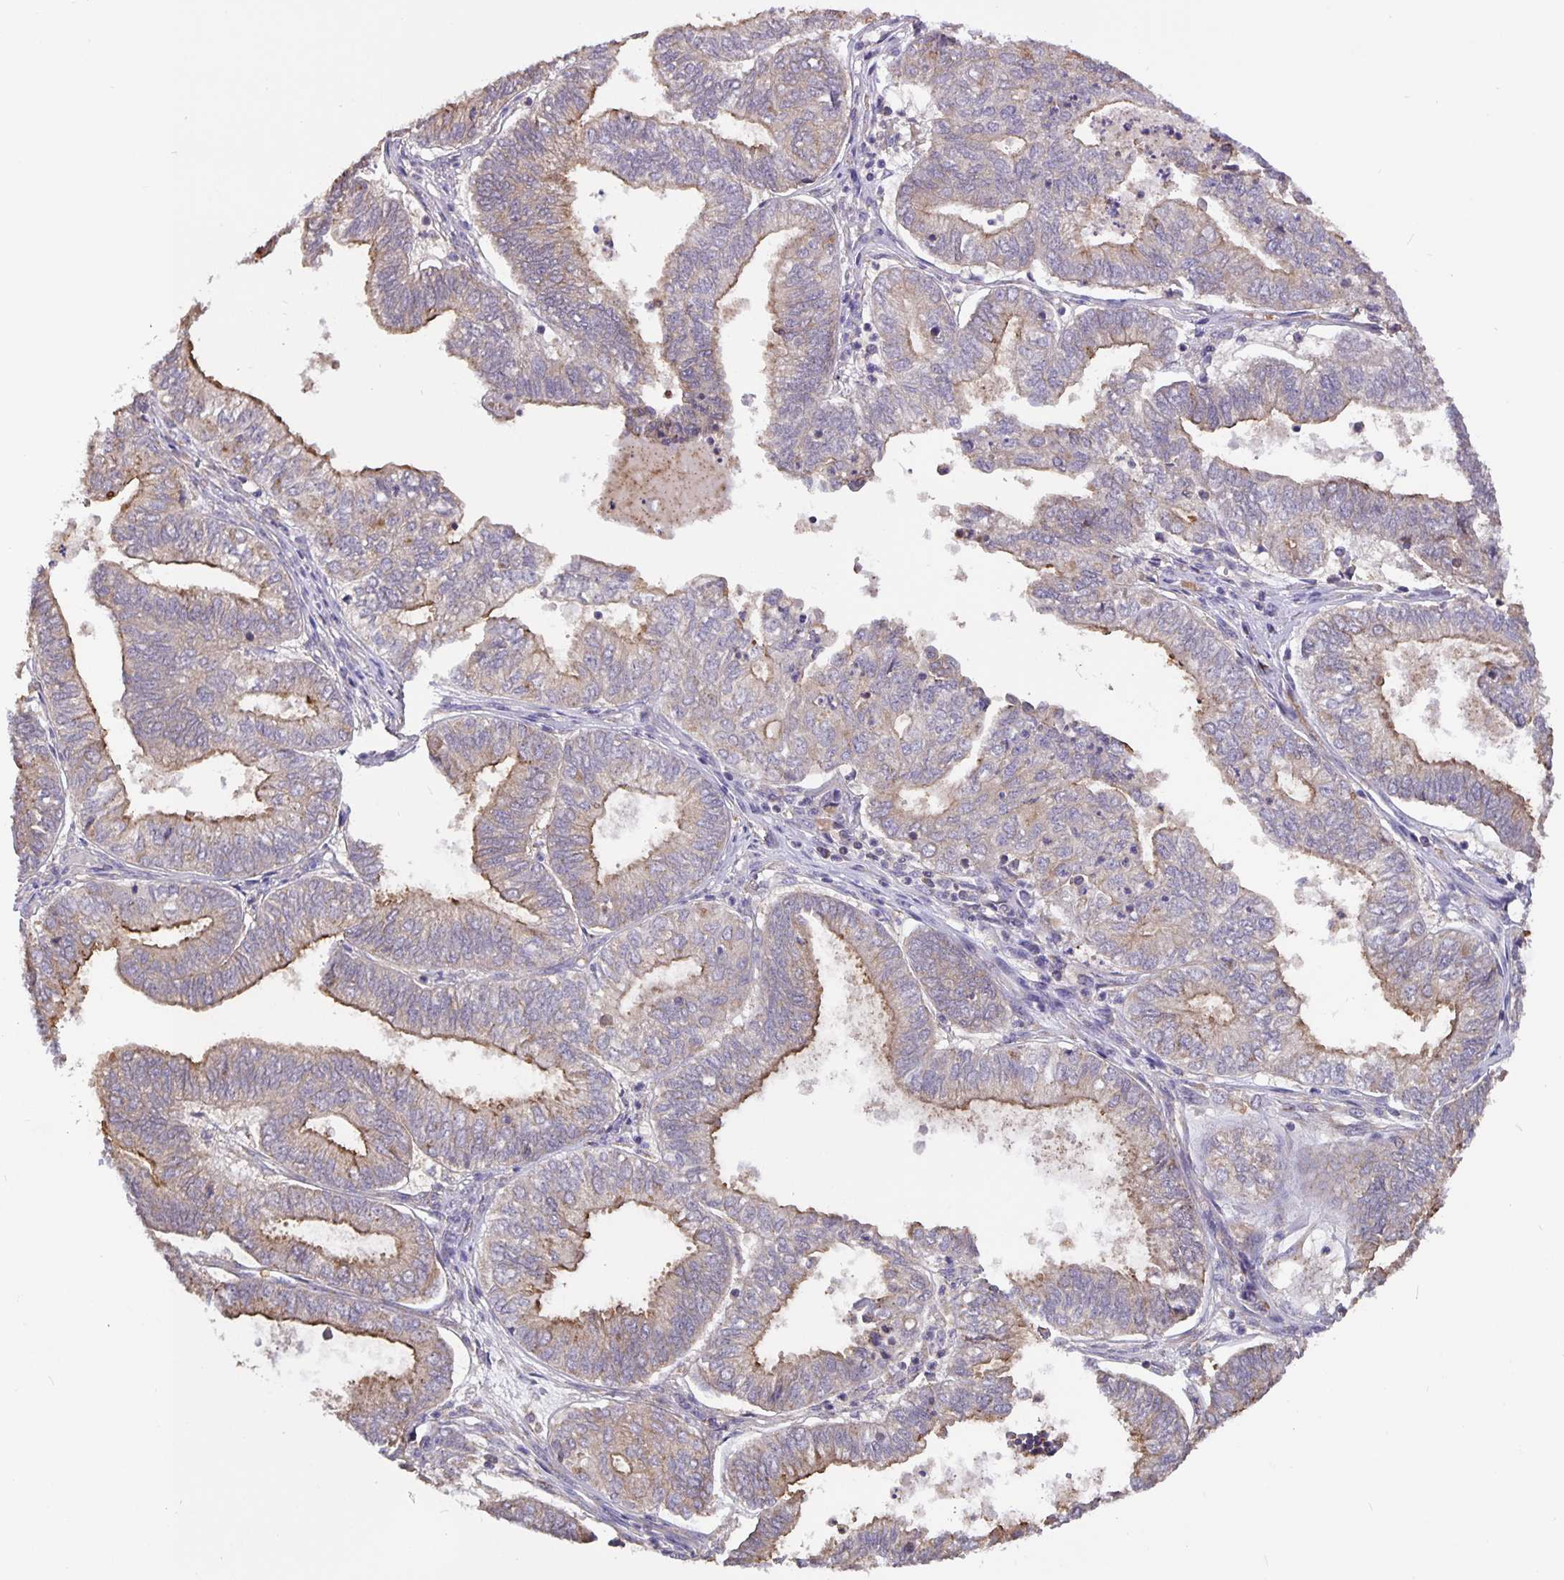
{"staining": {"intensity": "moderate", "quantity": "25%-75%", "location": "cytoplasmic/membranous"}, "tissue": "ovarian cancer", "cell_type": "Tumor cells", "image_type": "cancer", "snomed": [{"axis": "morphology", "description": "Carcinoma, endometroid"}, {"axis": "topography", "description": "Ovary"}], "caption": "Immunohistochemistry (IHC) micrograph of neoplastic tissue: endometroid carcinoma (ovarian) stained using IHC displays medium levels of moderate protein expression localized specifically in the cytoplasmic/membranous of tumor cells, appearing as a cytoplasmic/membranous brown color.", "gene": "TMEM71", "patient": {"sex": "female", "age": 64}}